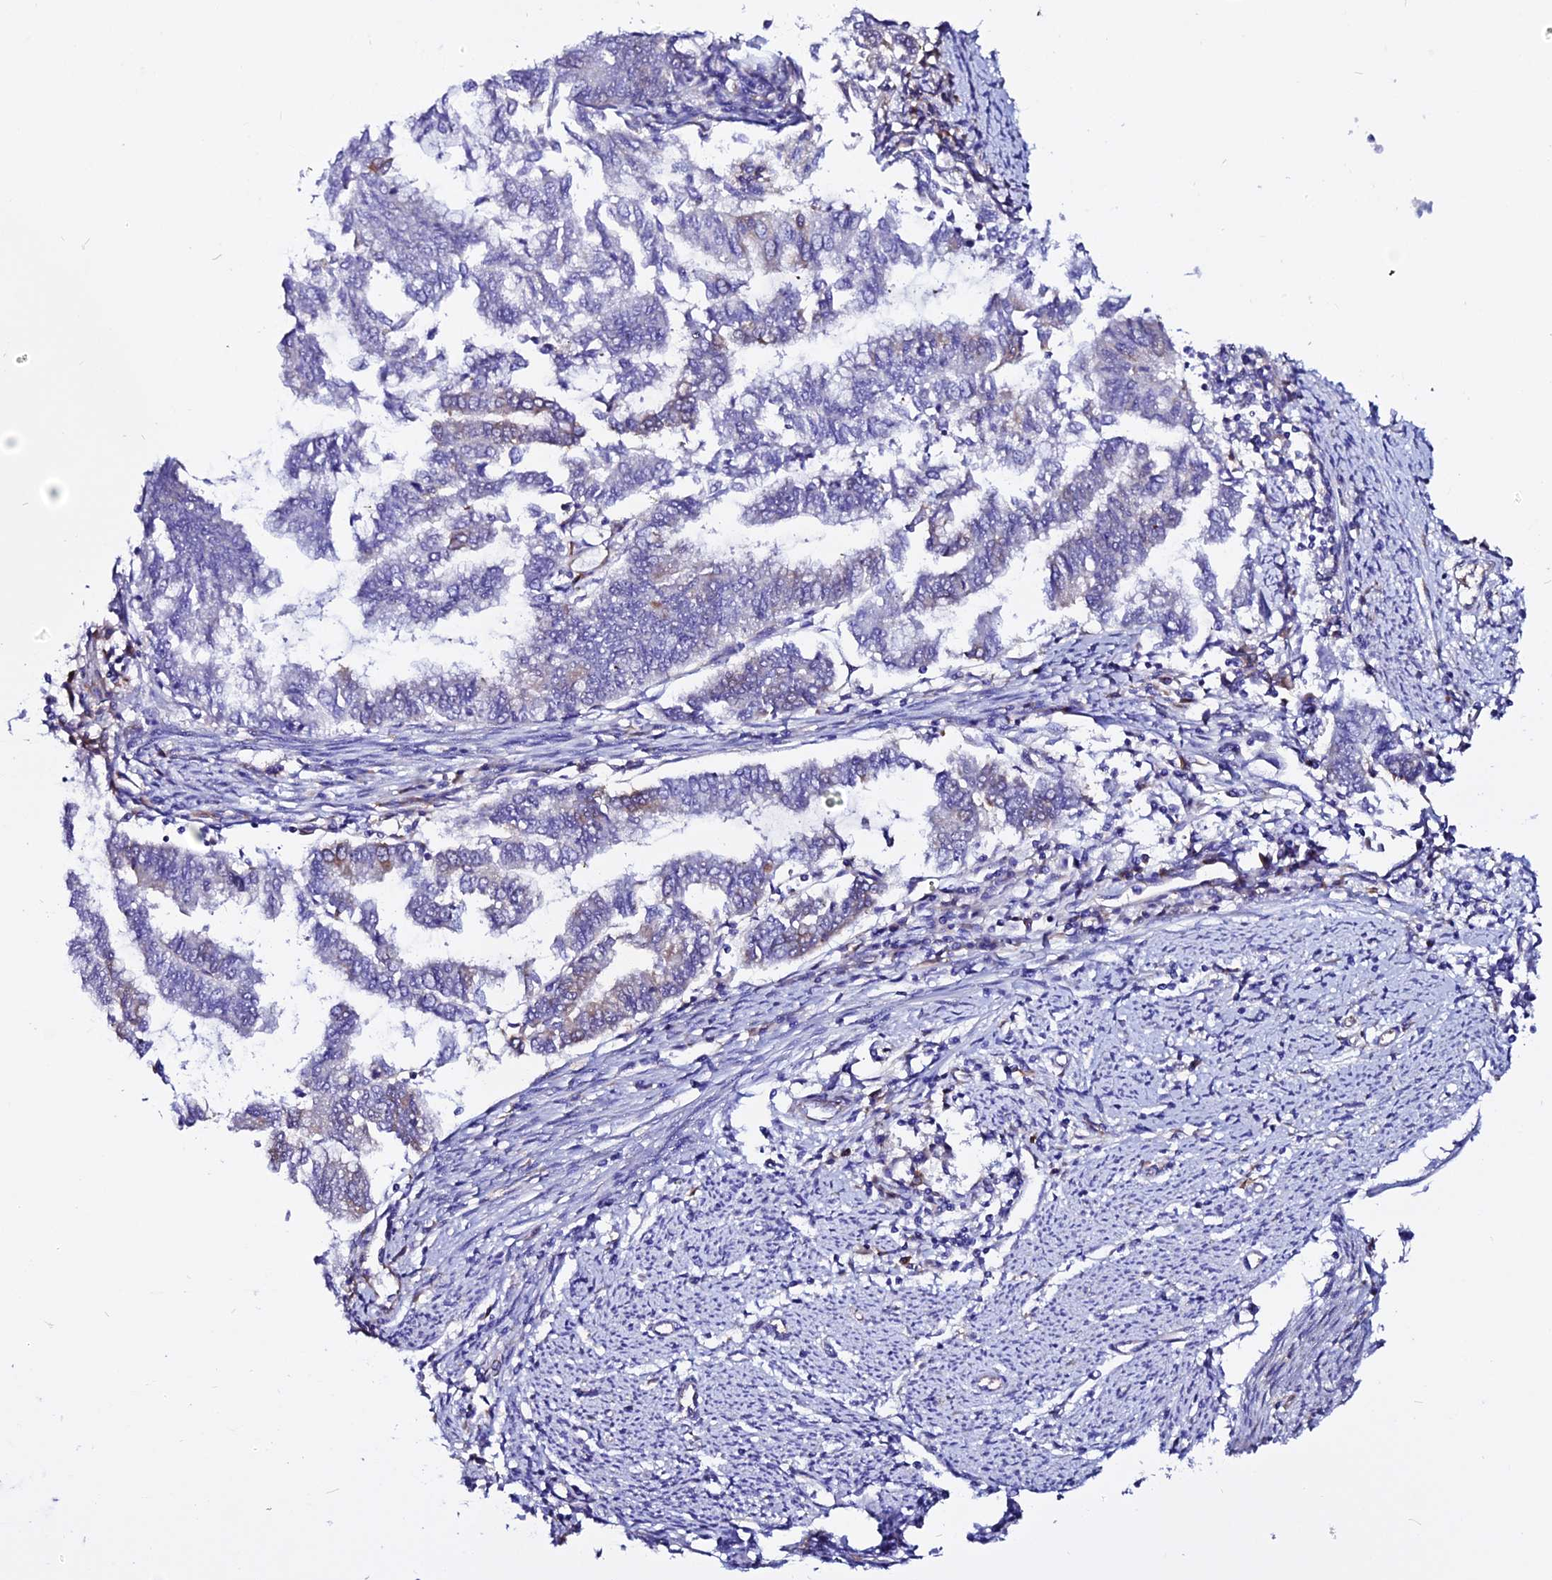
{"staining": {"intensity": "weak", "quantity": "<25%", "location": "cytoplasmic/membranous"}, "tissue": "endometrial cancer", "cell_type": "Tumor cells", "image_type": "cancer", "snomed": [{"axis": "morphology", "description": "Adenocarcinoma, NOS"}, {"axis": "topography", "description": "Endometrium"}], "caption": "High magnification brightfield microscopy of adenocarcinoma (endometrial) stained with DAB (brown) and counterstained with hematoxylin (blue): tumor cells show no significant expression. (DAB (3,3'-diaminobenzidine) IHC visualized using brightfield microscopy, high magnification).", "gene": "EEF1G", "patient": {"sex": "female", "age": 79}}